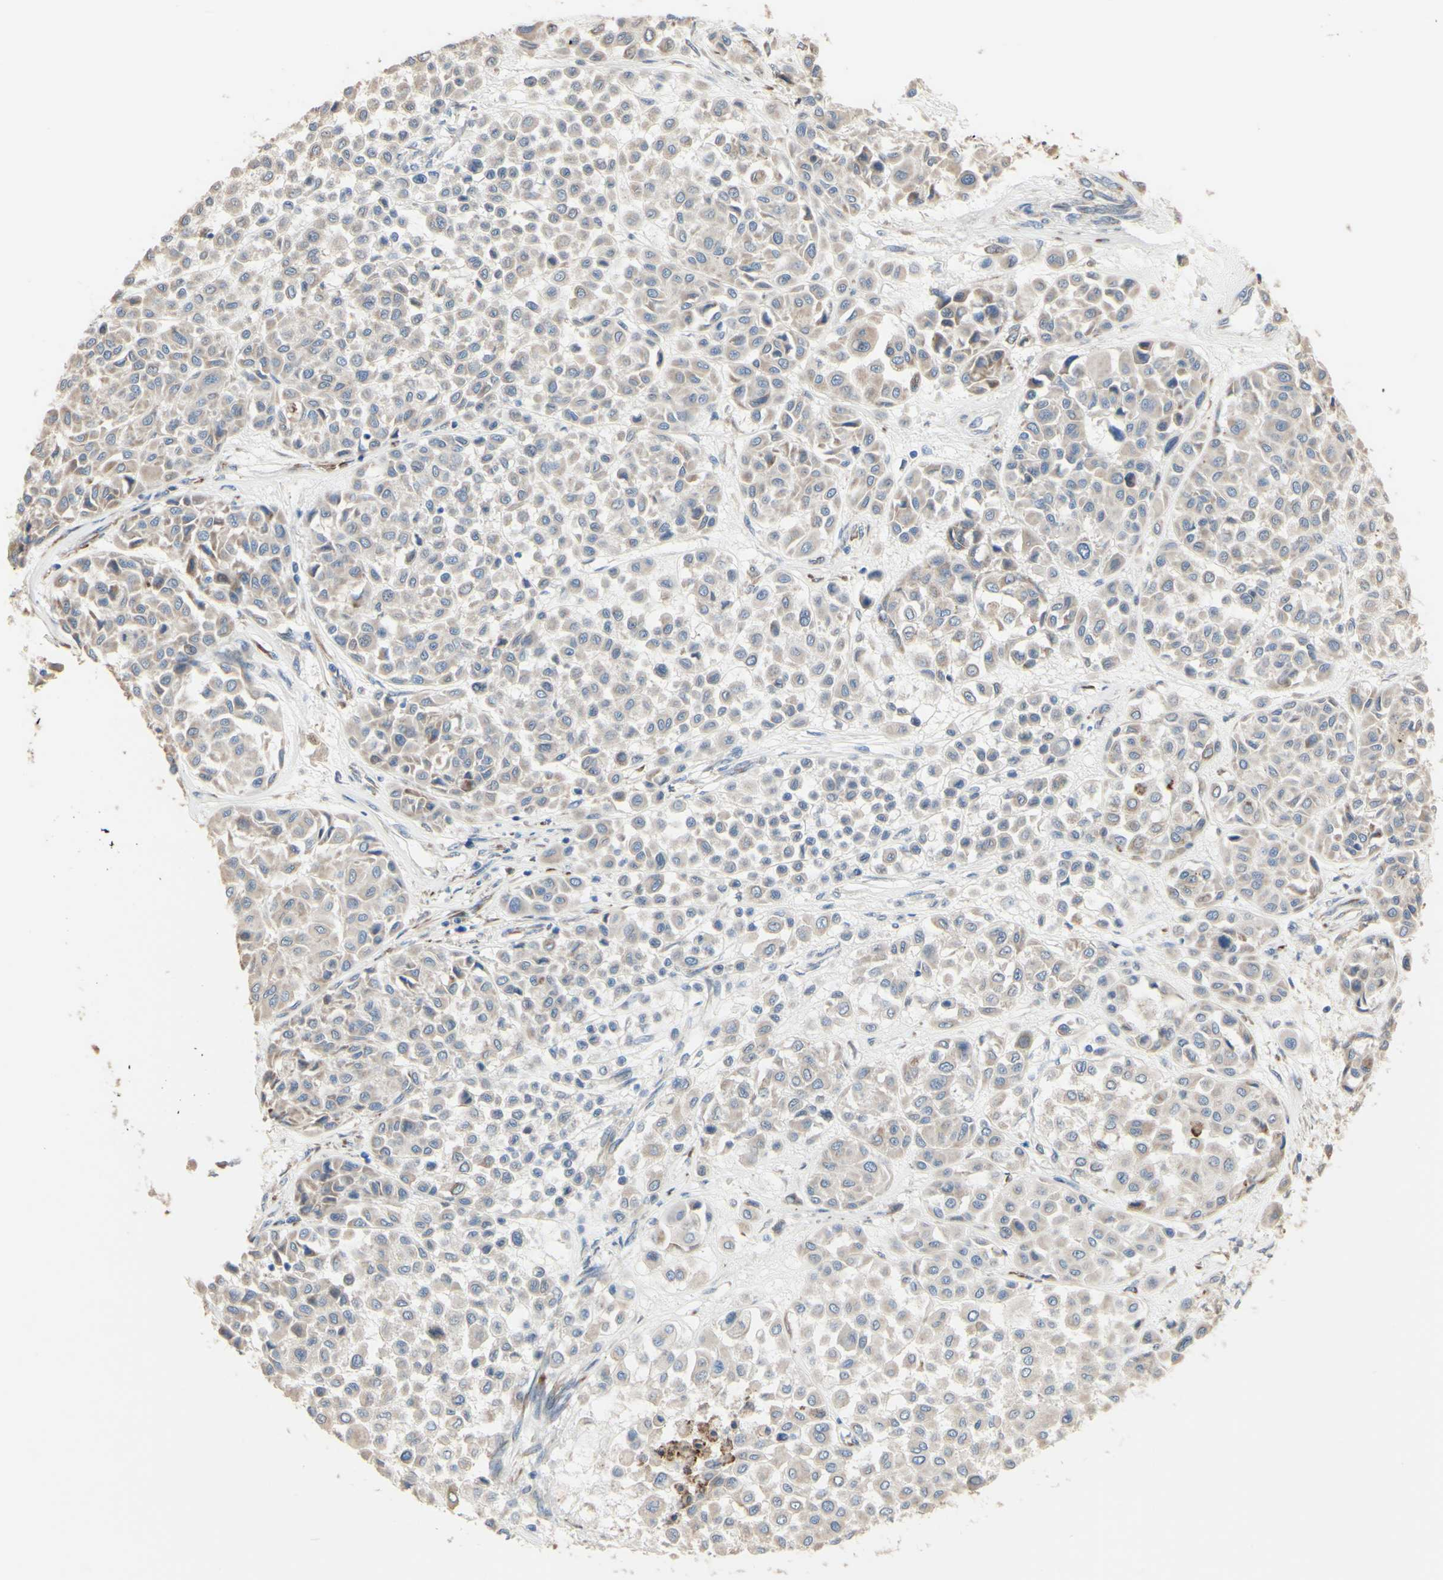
{"staining": {"intensity": "weak", "quantity": ">75%", "location": "cytoplasmic/membranous"}, "tissue": "melanoma", "cell_type": "Tumor cells", "image_type": "cancer", "snomed": [{"axis": "morphology", "description": "Malignant melanoma, Metastatic site"}, {"axis": "topography", "description": "Soft tissue"}], "caption": "This is an image of immunohistochemistry (IHC) staining of melanoma, which shows weak staining in the cytoplasmic/membranous of tumor cells.", "gene": "AGPAT5", "patient": {"sex": "male", "age": 41}}